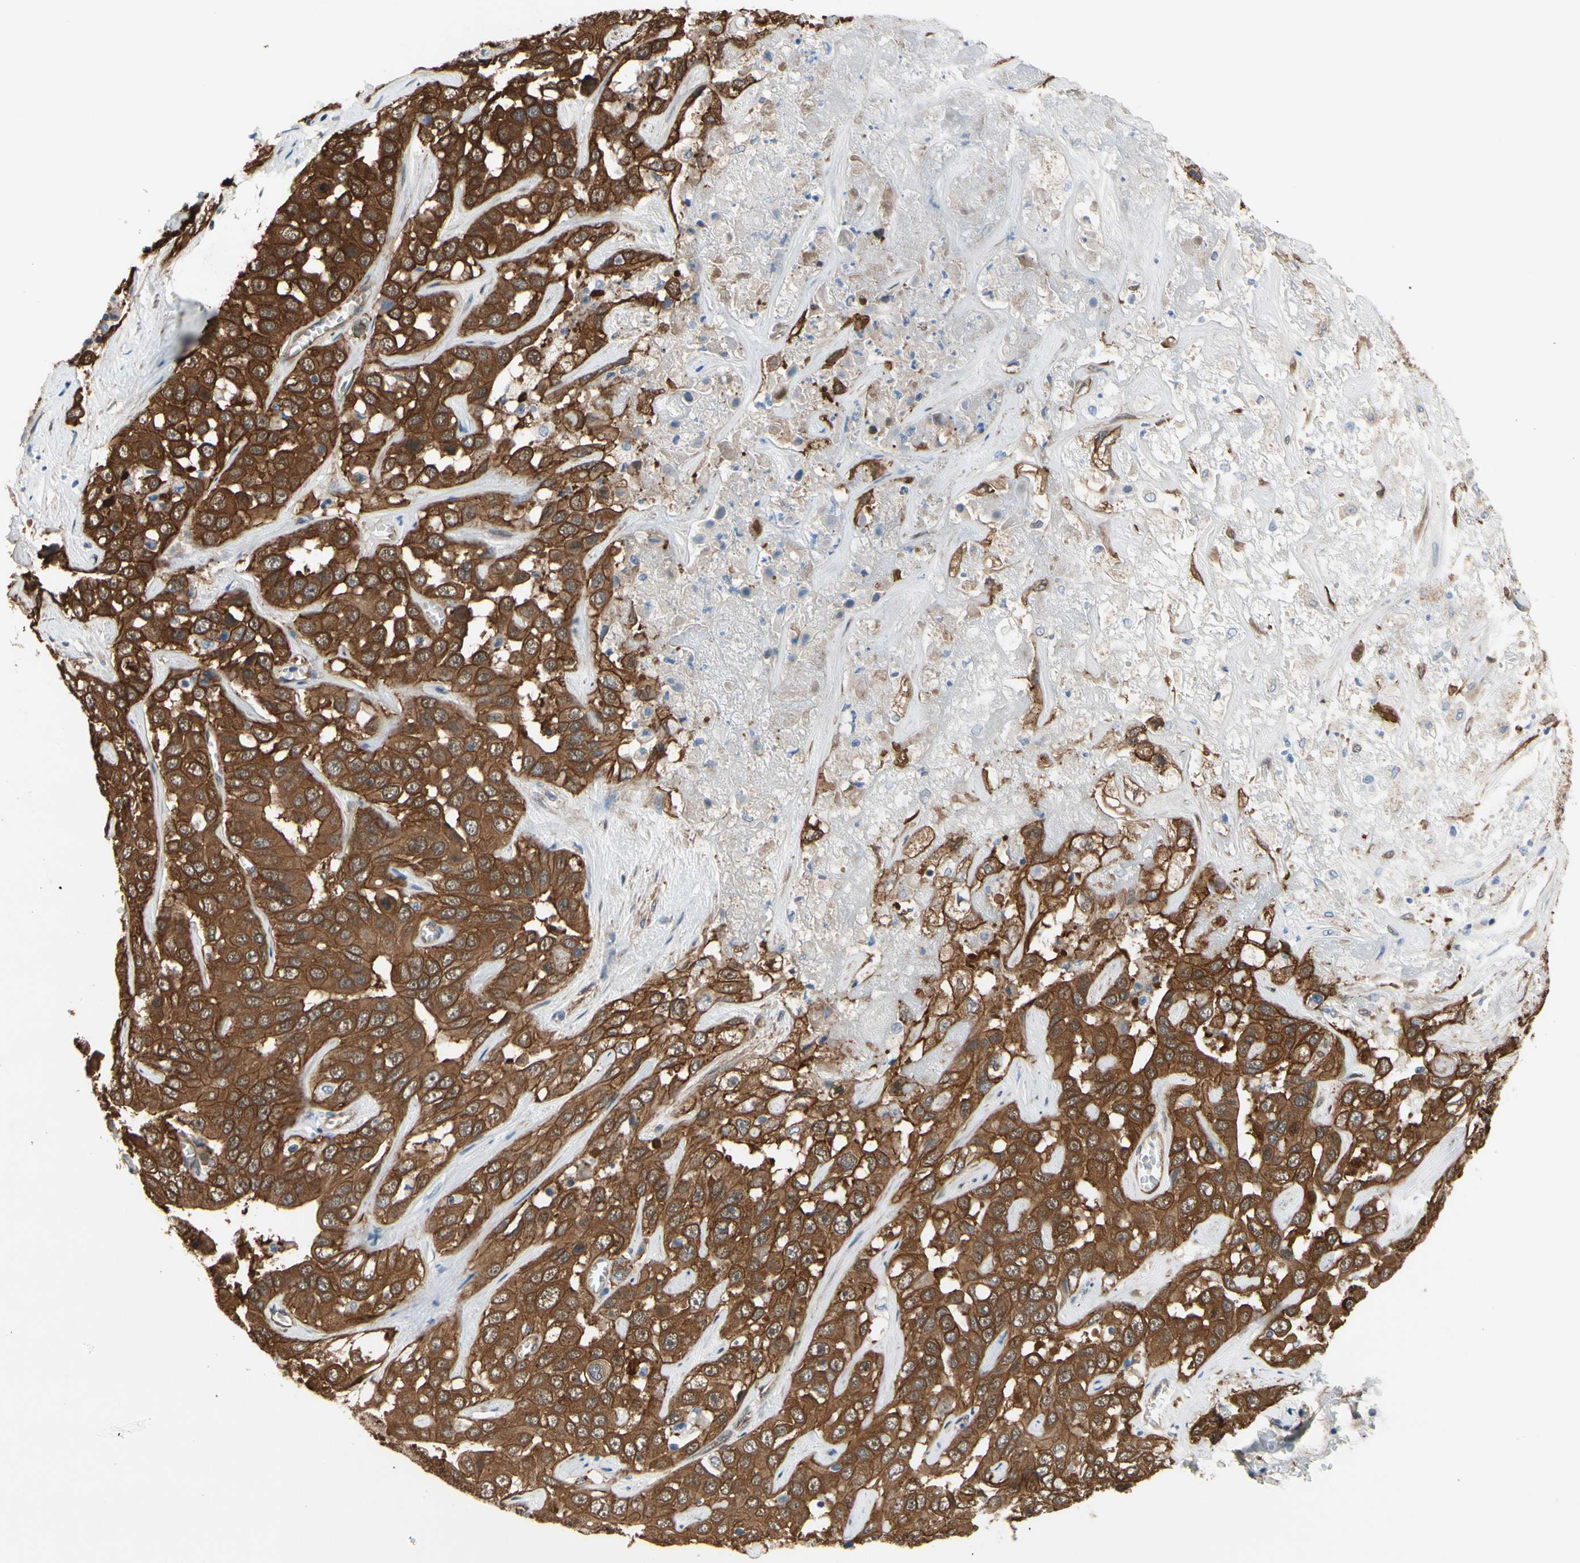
{"staining": {"intensity": "strong", "quantity": ">75%", "location": "cytoplasmic/membranous"}, "tissue": "liver cancer", "cell_type": "Tumor cells", "image_type": "cancer", "snomed": [{"axis": "morphology", "description": "Cholangiocarcinoma"}, {"axis": "topography", "description": "Liver"}], "caption": "This is an image of immunohistochemistry (IHC) staining of liver cholangiocarcinoma, which shows strong positivity in the cytoplasmic/membranous of tumor cells.", "gene": "CTTNBP2", "patient": {"sex": "female", "age": 52}}